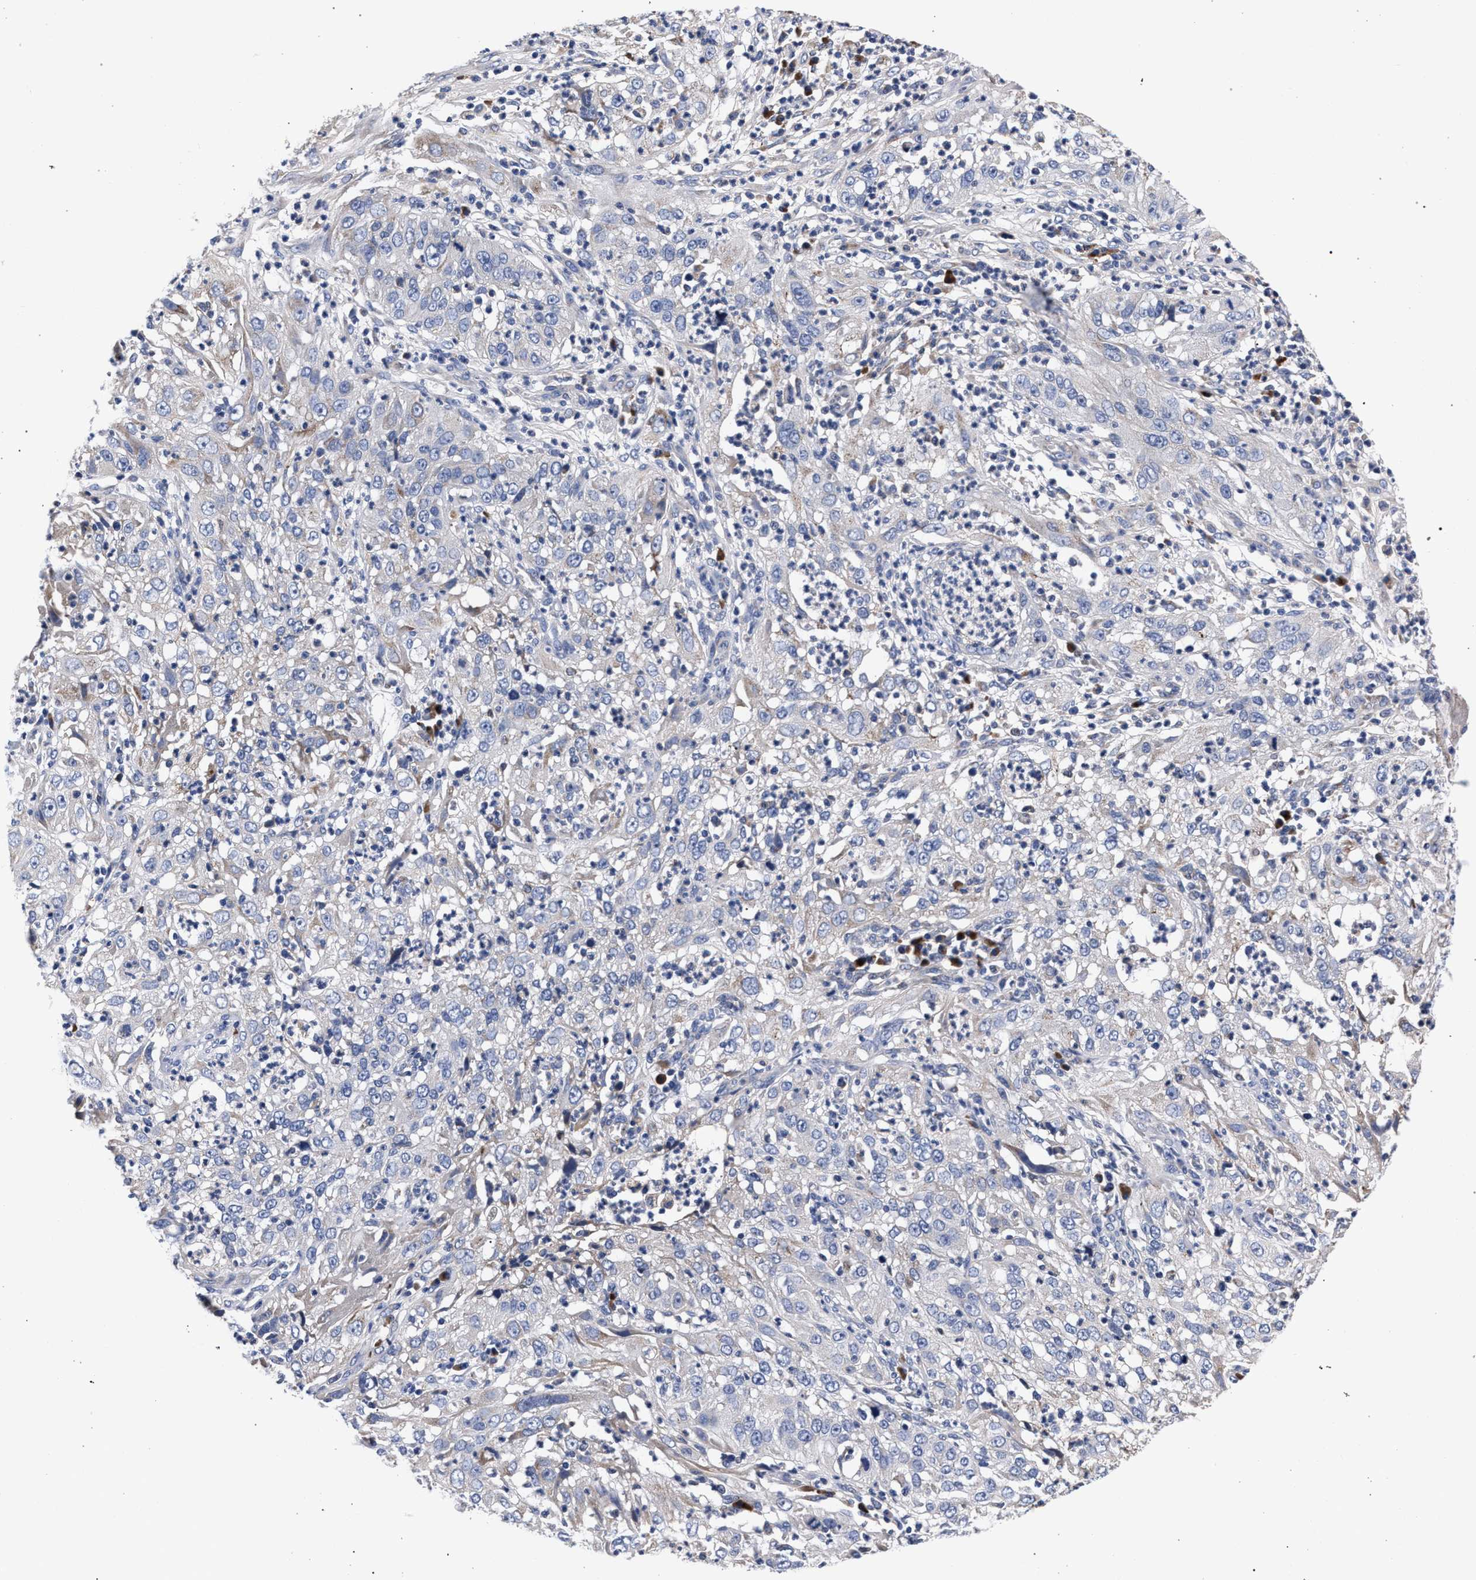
{"staining": {"intensity": "negative", "quantity": "none", "location": "none"}, "tissue": "cervical cancer", "cell_type": "Tumor cells", "image_type": "cancer", "snomed": [{"axis": "morphology", "description": "Squamous cell carcinoma, NOS"}, {"axis": "topography", "description": "Cervix"}], "caption": "Tumor cells are negative for protein expression in human cervical cancer (squamous cell carcinoma).", "gene": "ACOX1", "patient": {"sex": "female", "age": 32}}